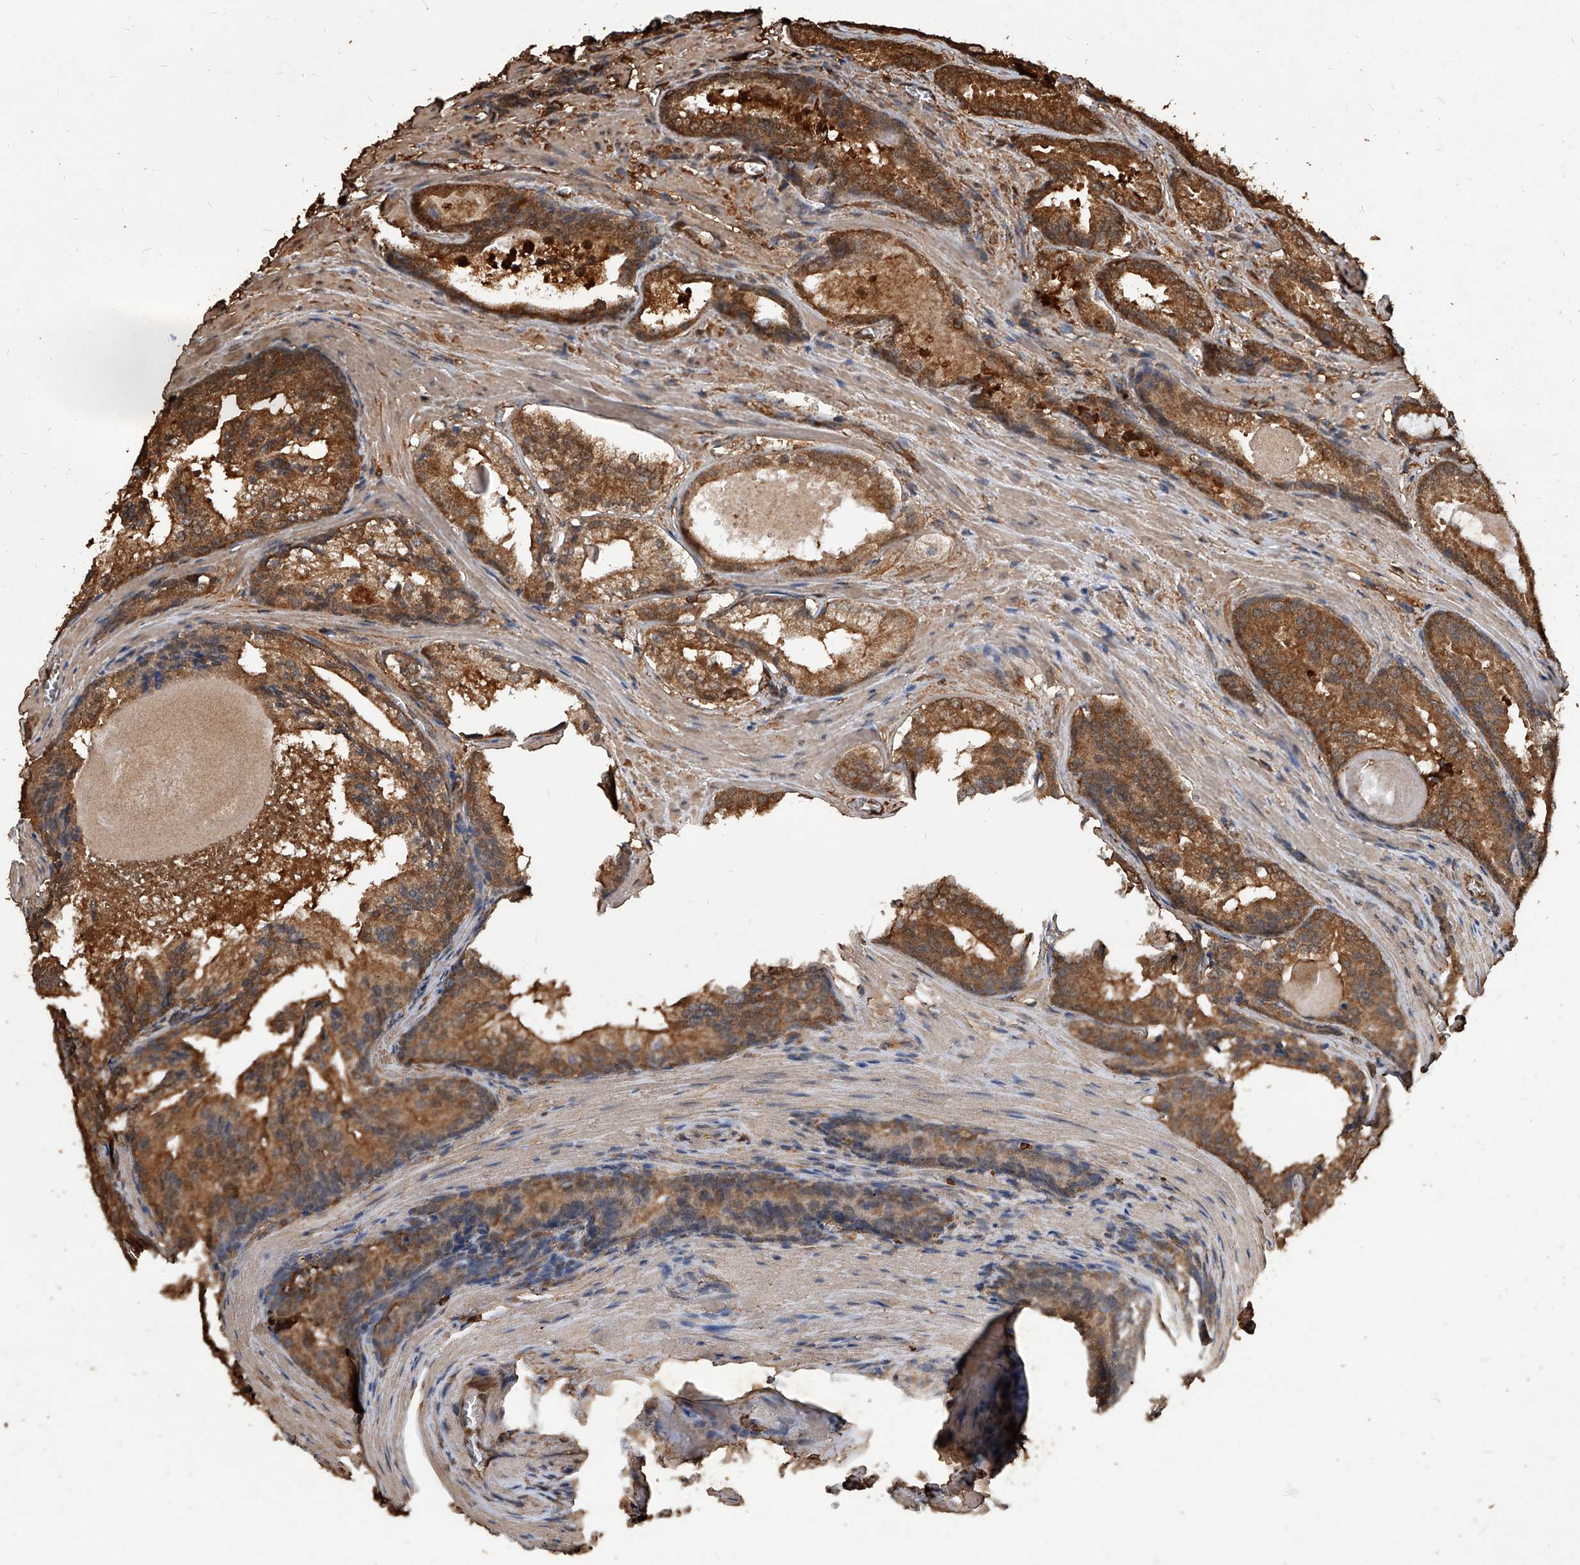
{"staining": {"intensity": "moderate", "quantity": ">75%", "location": "cytoplasmic/membranous"}, "tissue": "prostate cancer", "cell_type": "Tumor cells", "image_type": "cancer", "snomed": [{"axis": "morphology", "description": "Adenocarcinoma, Low grade"}, {"axis": "topography", "description": "Prostate"}], "caption": "The histopathology image shows immunohistochemical staining of prostate cancer (low-grade adenocarcinoma). There is moderate cytoplasmic/membranous expression is identified in about >75% of tumor cells.", "gene": "UCP2", "patient": {"sex": "male", "age": 54}}